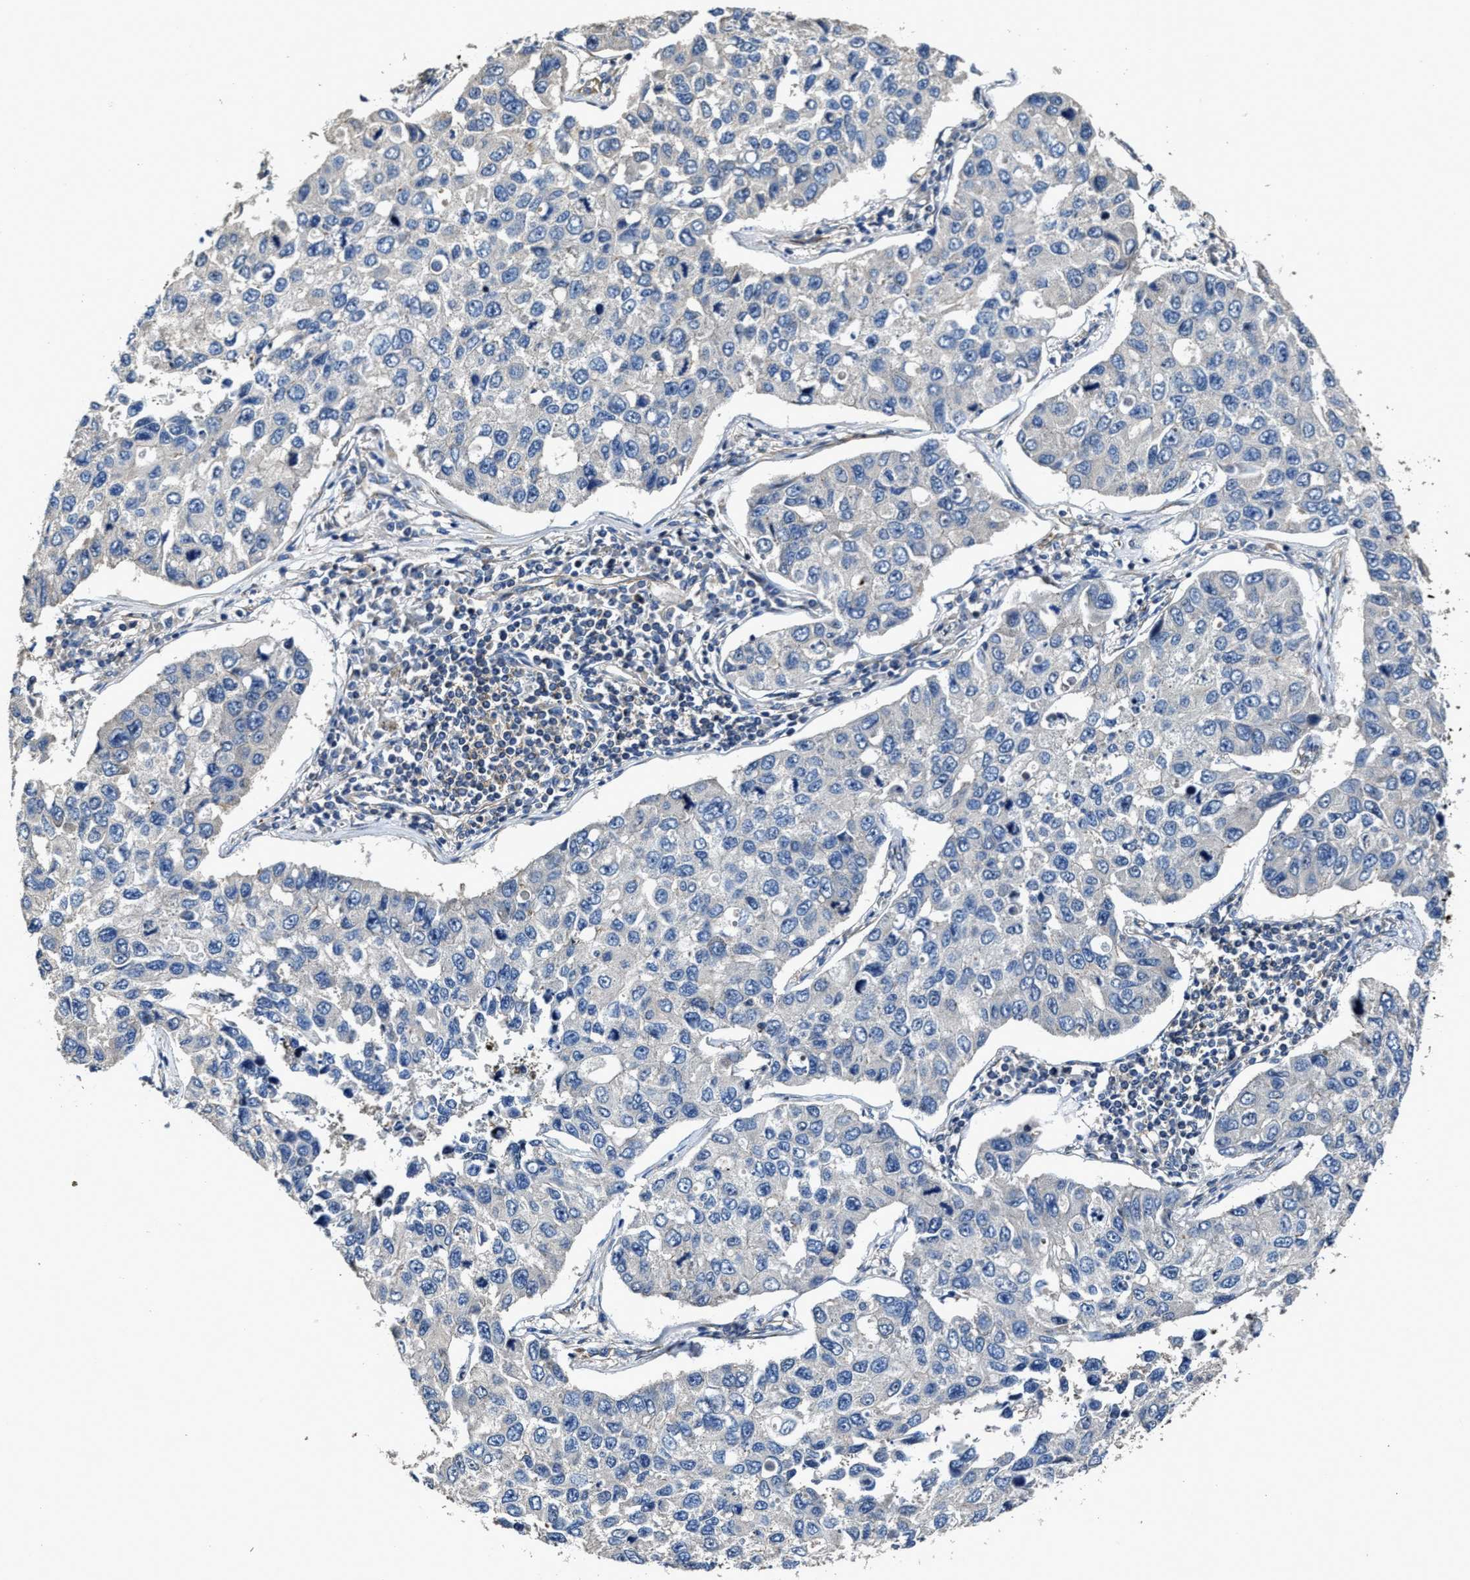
{"staining": {"intensity": "negative", "quantity": "none", "location": "none"}, "tissue": "lung cancer", "cell_type": "Tumor cells", "image_type": "cancer", "snomed": [{"axis": "morphology", "description": "Adenocarcinoma, NOS"}, {"axis": "topography", "description": "Lung"}], "caption": "Image shows no protein staining in tumor cells of lung adenocarcinoma tissue.", "gene": "PTAR1", "patient": {"sex": "male", "age": 64}}